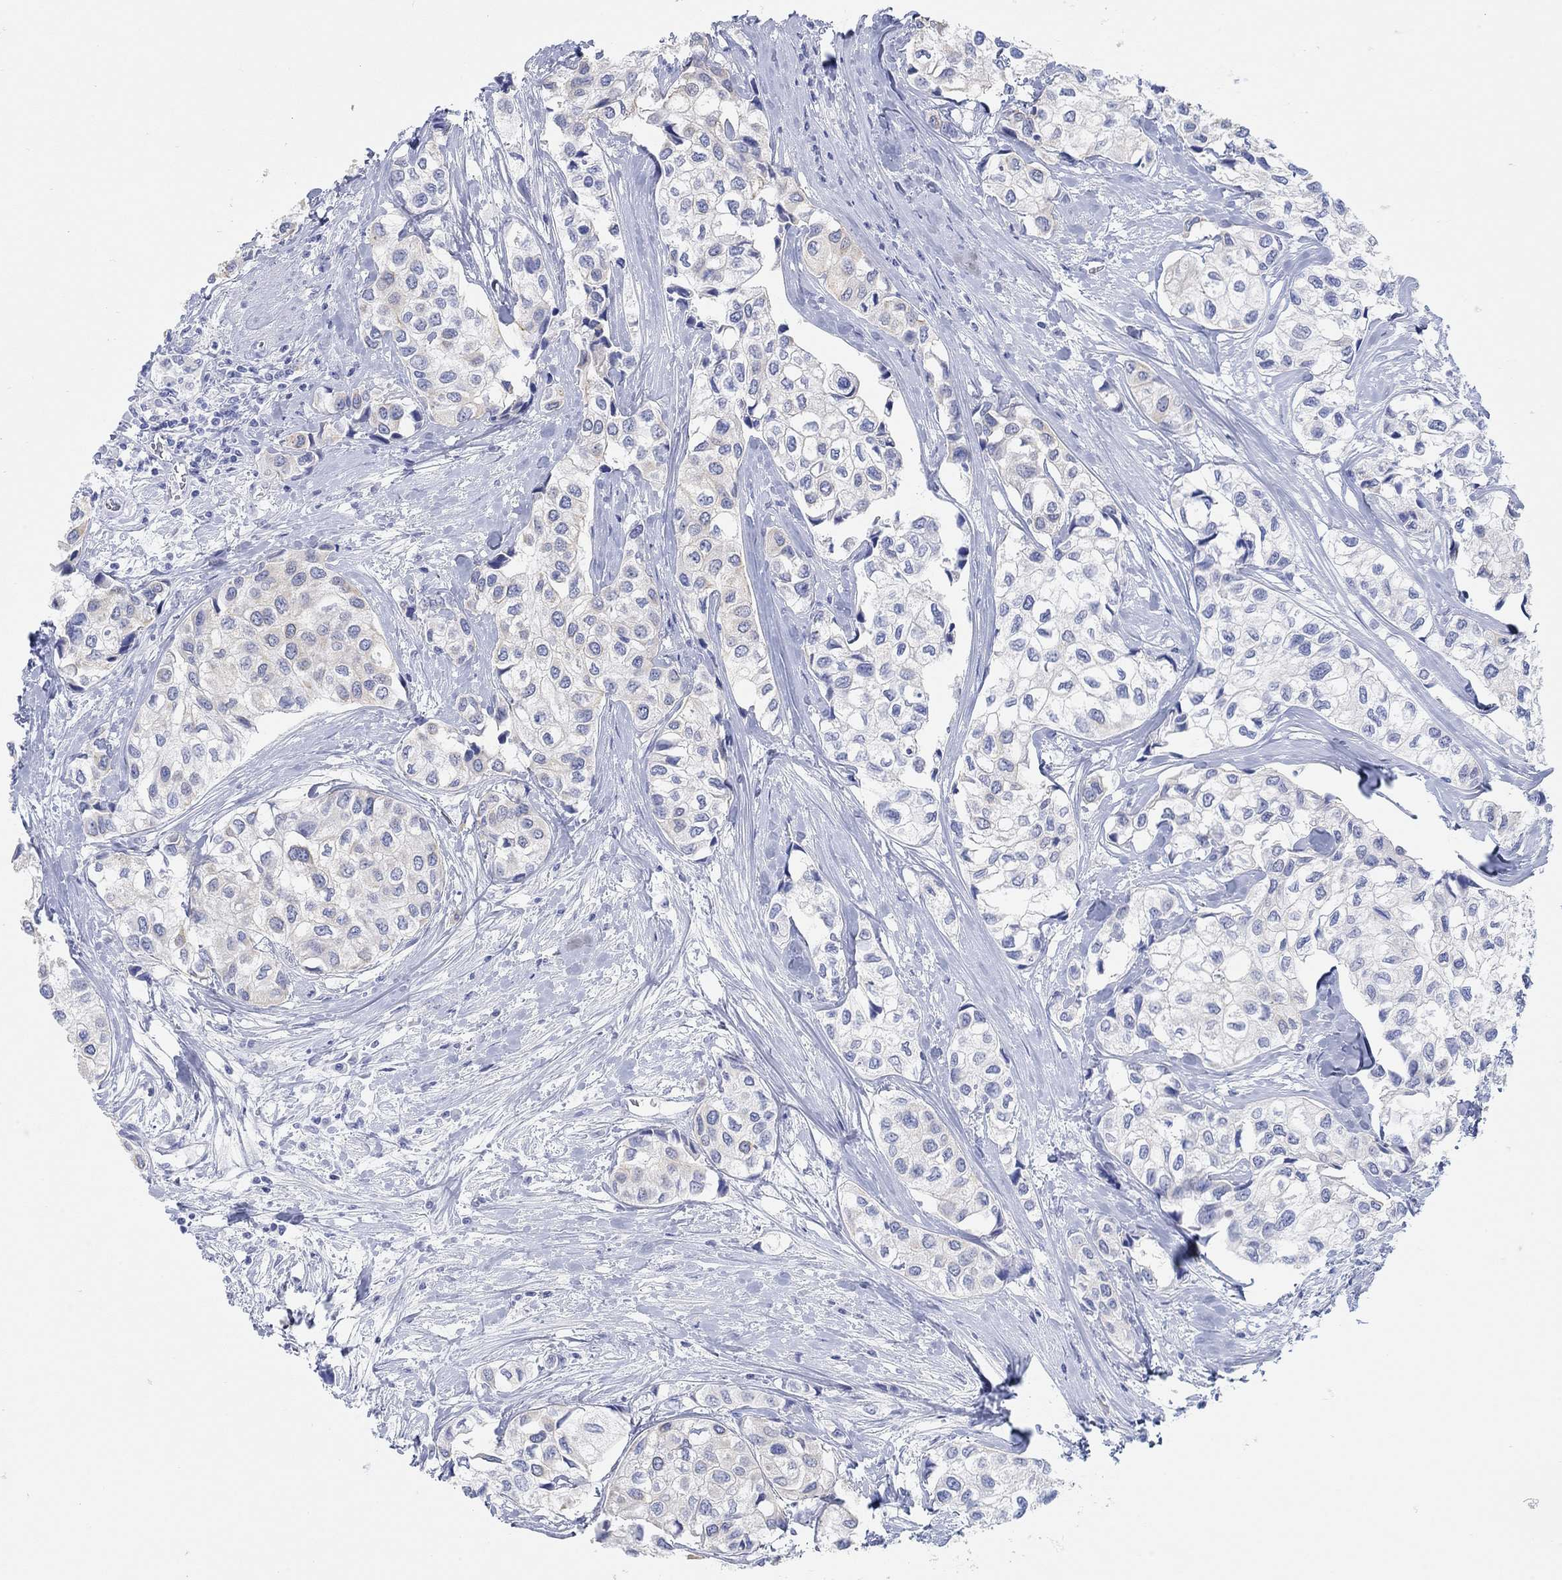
{"staining": {"intensity": "negative", "quantity": "none", "location": "none"}, "tissue": "urothelial cancer", "cell_type": "Tumor cells", "image_type": "cancer", "snomed": [{"axis": "morphology", "description": "Urothelial carcinoma, High grade"}, {"axis": "topography", "description": "Urinary bladder"}], "caption": "A high-resolution histopathology image shows immunohistochemistry staining of urothelial cancer, which exhibits no significant staining in tumor cells. The staining was performed using DAB (3,3'-diaminobenzidine) to visualize the protein expression in brown, while the nuclei were stained in blue with hematoxylin (Magnification: 20x).", "gene": "AK8", "patient": {"sex": "male", "age": 73}}